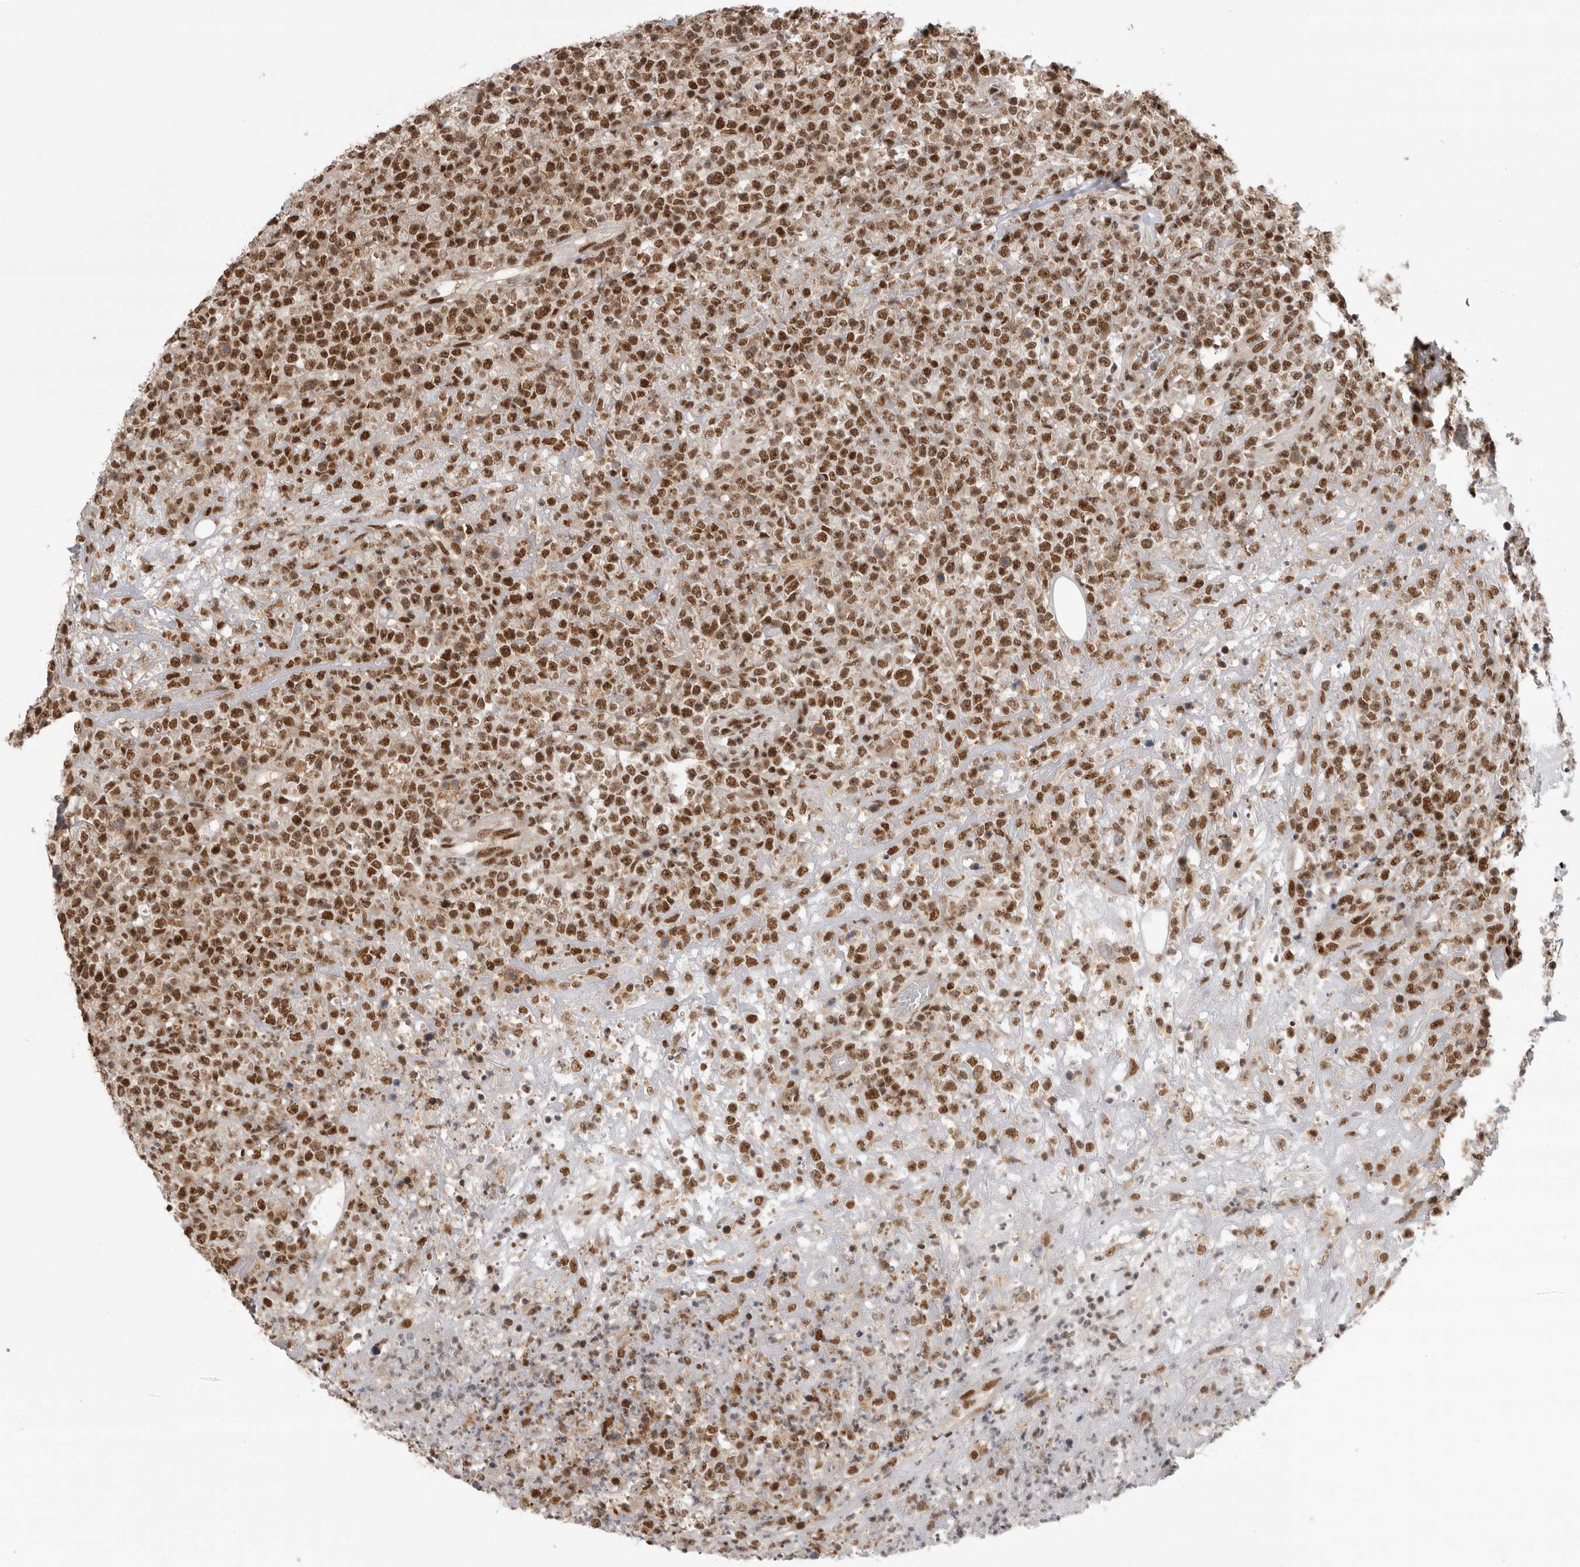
{"staining": {"intensity": "moderate", "quantity": ">75%", "location": "nuclear"}, "tissue": "lymphoma", "cell_type": "Tumor cells", "image_type": "cancer", "snomed": [{"axis": "morphology", "description": "Malignant lymphoma, non-Hodgkin's type, High grade"}, {"axis": "topography", "description": "Colon"}], "caption": "A photomicrograph of malignant lymphoma, non-Hodgkin's type (high-grade) stained for a protein shows moderate nuclear brown staining in tumor cells.", "gene": "ZNF830", "patient": {"sex": "female", "age": 53}}